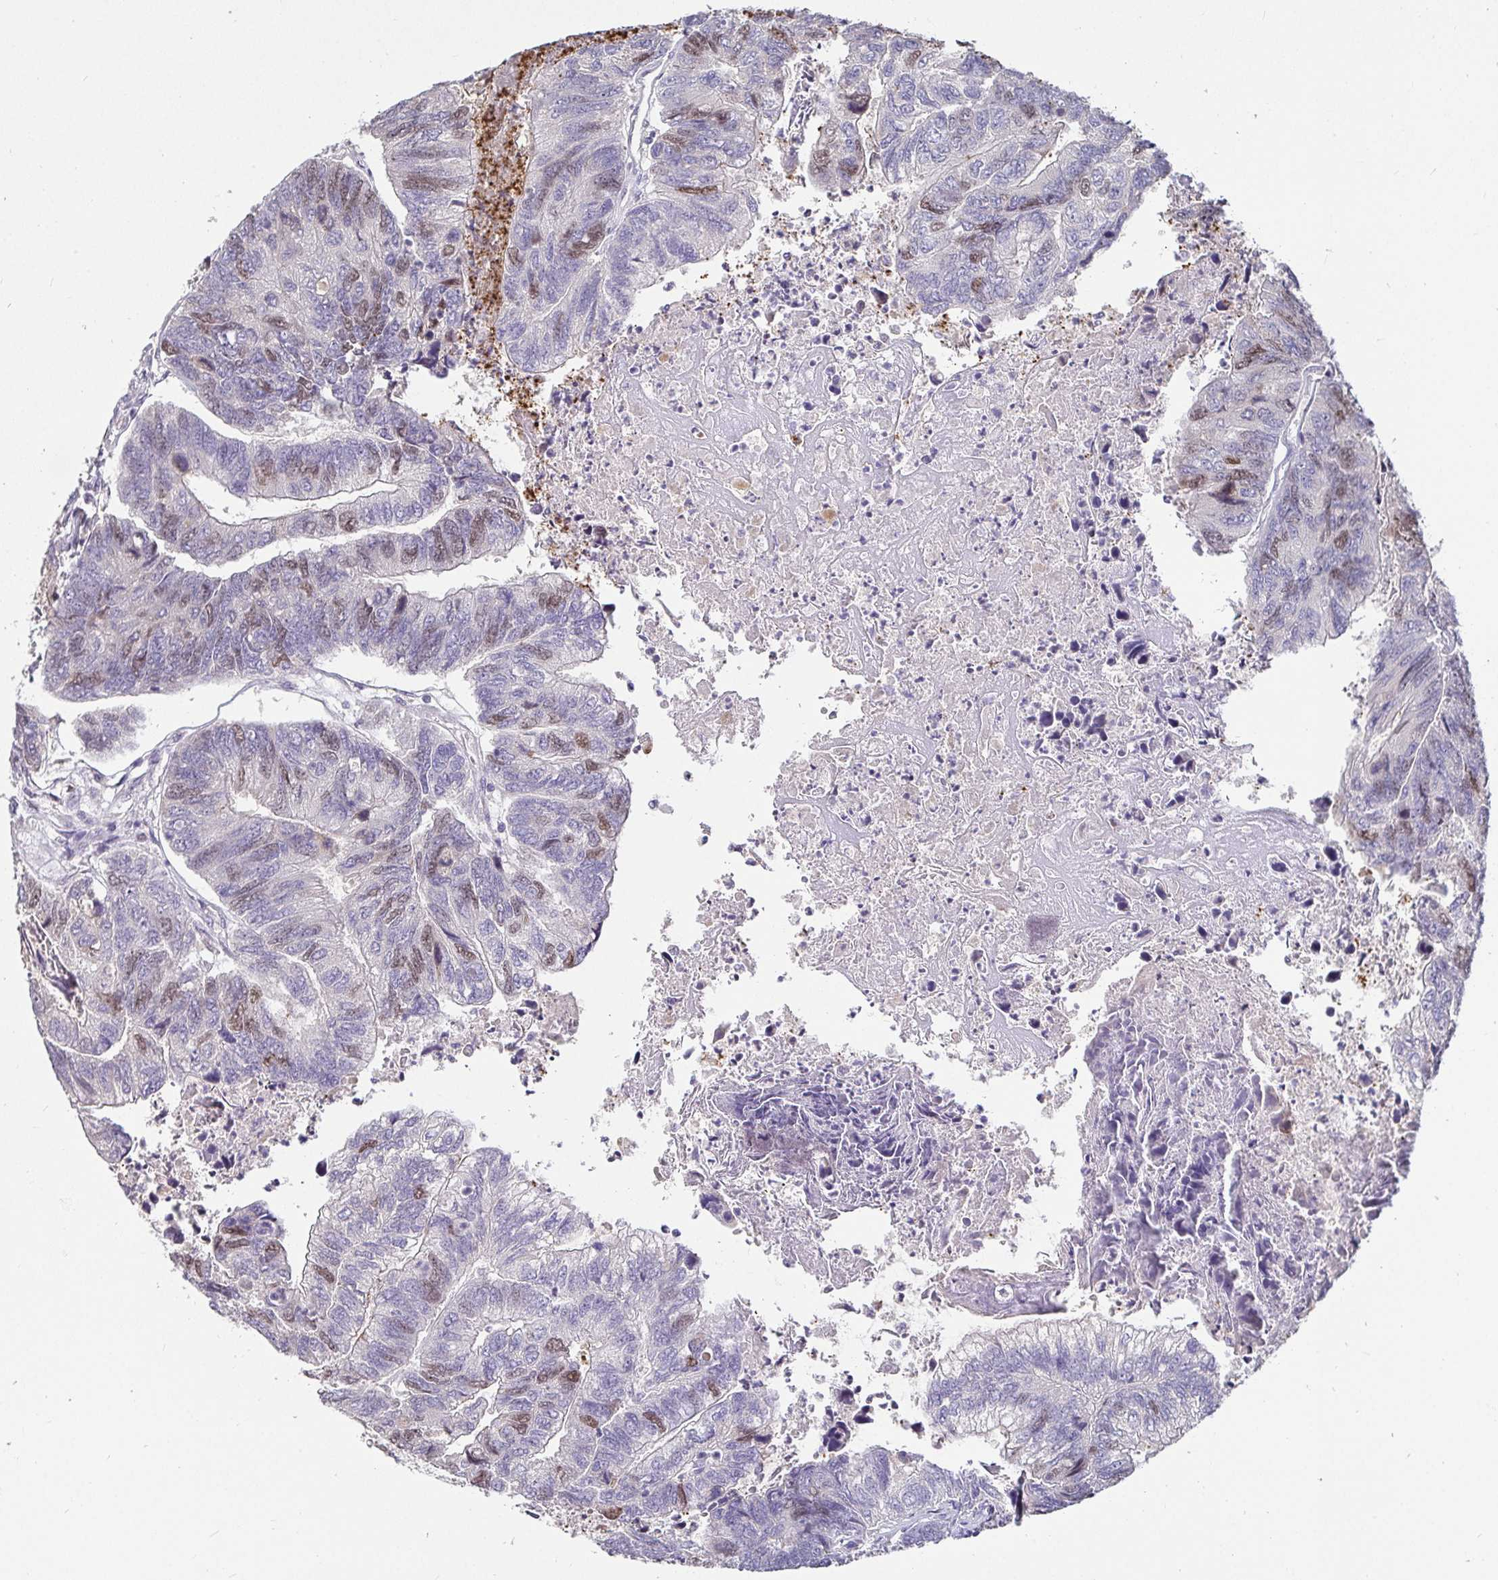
{"staining": {"intensity": "weak", "quantity": "25%-75%", "location": "nuclear"}, "tissue": "colorectal cancer", "cell_type": "Tumor cells", "image_type": "cancer", "snomed": [{"axis": "morphology", "description": "Adenocarcinoma, NOS"}, {"axis": "topography", "description": "Colon"}], "caption": "A histopathology image of colorectal cancer stained for a protein displays weak nuclear brown staining in tumor cells.", "gene": "ANLN", "patient": {"sex": "female", "age": 67}}